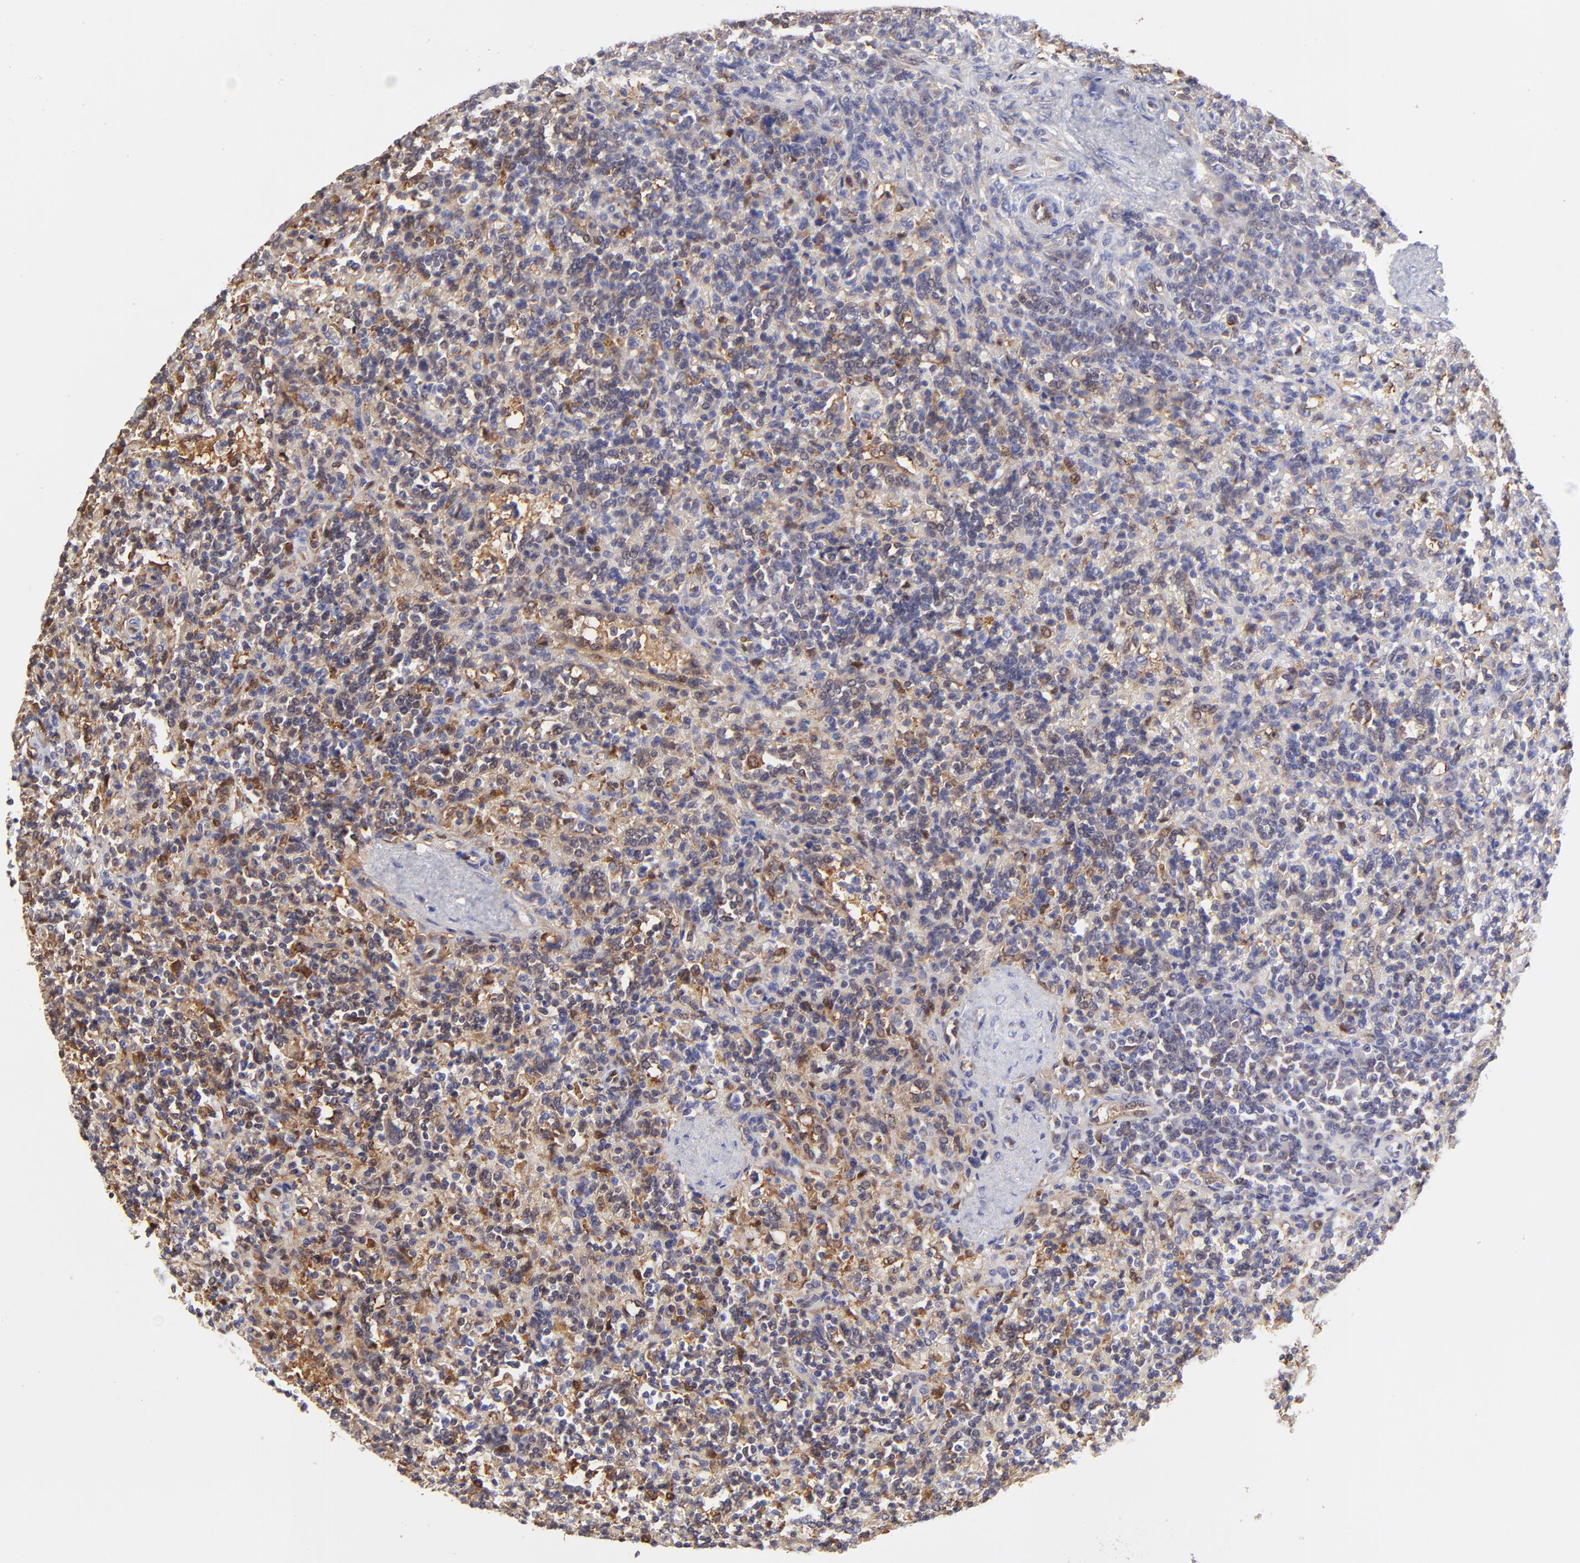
{"staining": {"intensity": "weak", "quantity": "<25%", "location": "nuclear"}, "tissue": "lymphoma", "cell_type": "Tumor cells", "image_type": "cancer", "snomed": [{"axis": "morphology", "description": "Malignant lymphoma, non-Hodgkin's type, Low grade"}, {"axis": "topography", "description": "Spleen"}], "caption": "Lymphoma was stained to show a protein in brown. There is no significant expression in tumor cells.", "gene": "HYAL1", "patient": {"sex": "male", "age": 67}}